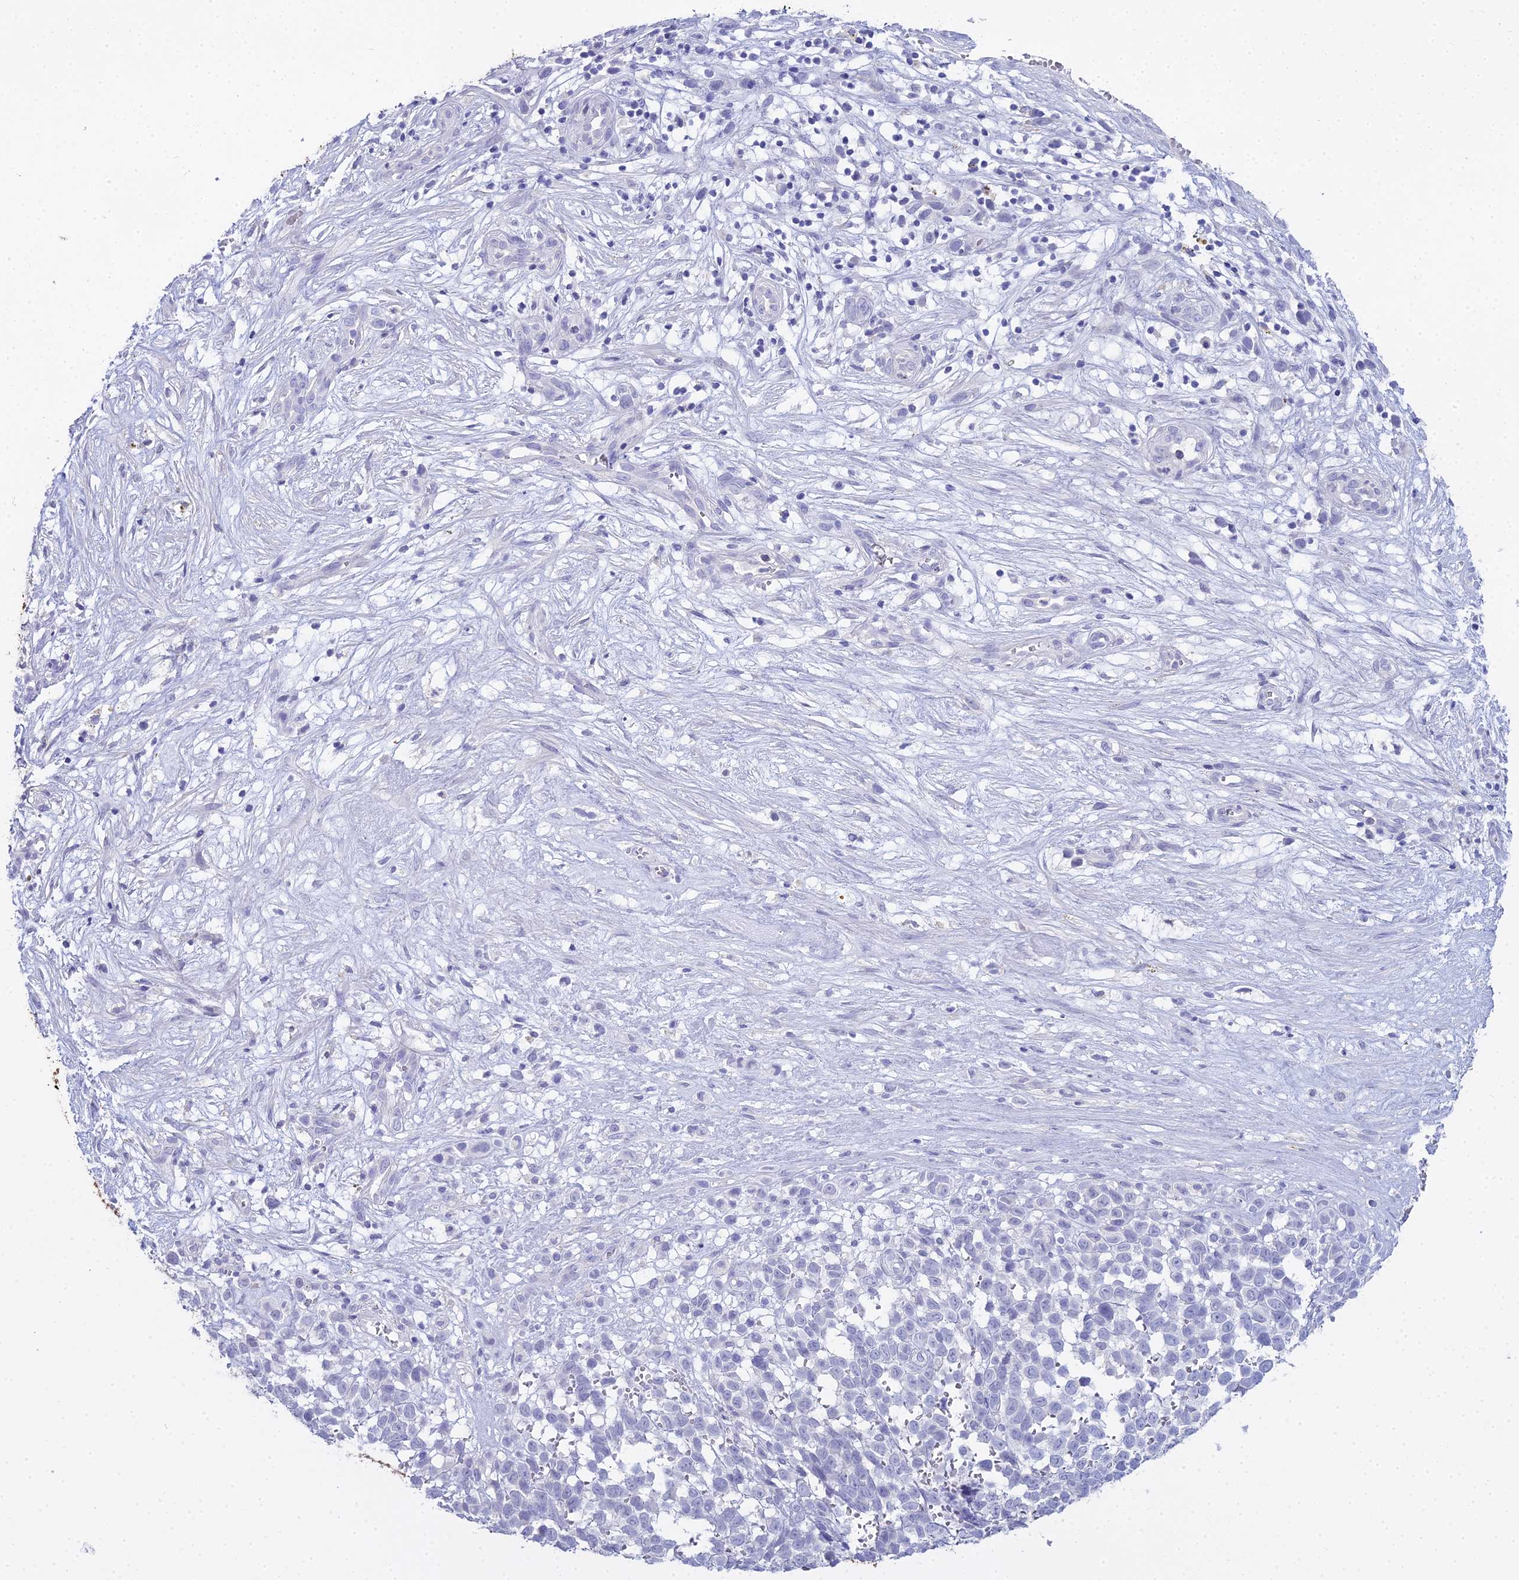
{"staining": {"intensity": "negative", "quantity": "none", "location": "none"}, "tissue": "melanoma", "cell_type": "Tumor cells", "image_type": "cancer", "snomed": [{"axis": "morphology", "description": "Malignant melanoma, NOS"}, {"axis": "topography", "description": "Nose, NOS"}], "caption": "Micrograph shows no protein expression in tumor cells of malignant melanoma tissue.", "gene": "S100A7", "patient": {"sex": "female", "age": 48}}